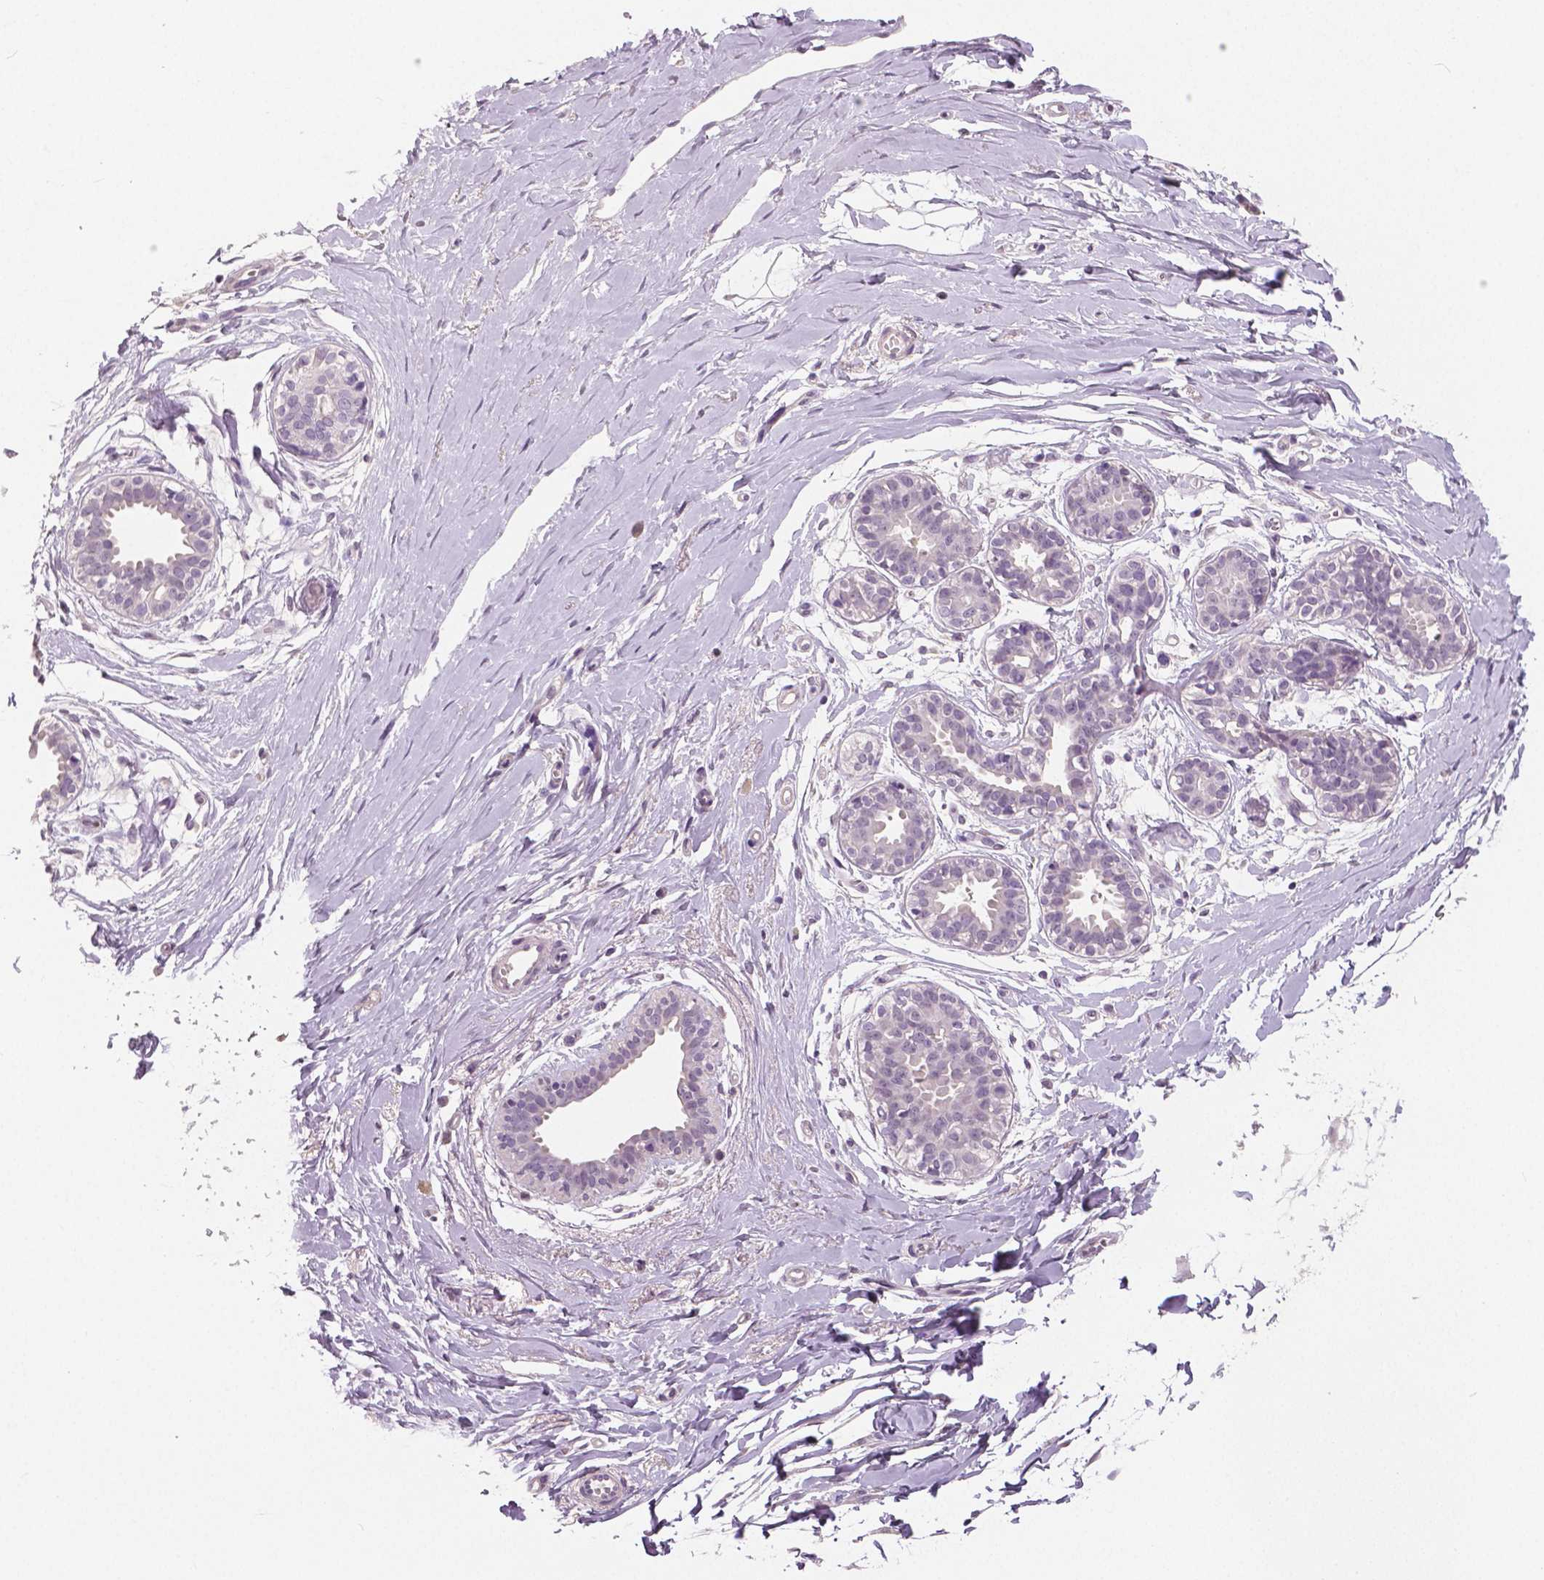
{"staining": {"intensity": "negative", "quantity": "none", "location": "none"}, "tissue": "breast", "cell_type": "Adipocytes", "image_type": "normal", "snomed": [{"axis": "morphology", "description": "Normal tissue, NOS"}, {"axis": "topography", "description": "Breast"}], "caption": "Histopathology image shows no protein staining in adipocytes of benign breast. (Brightfield microscopy of DAB IHC at high magnification).", "gene": "NECAB1", "patient": {"sex": "female", "age": 49}}